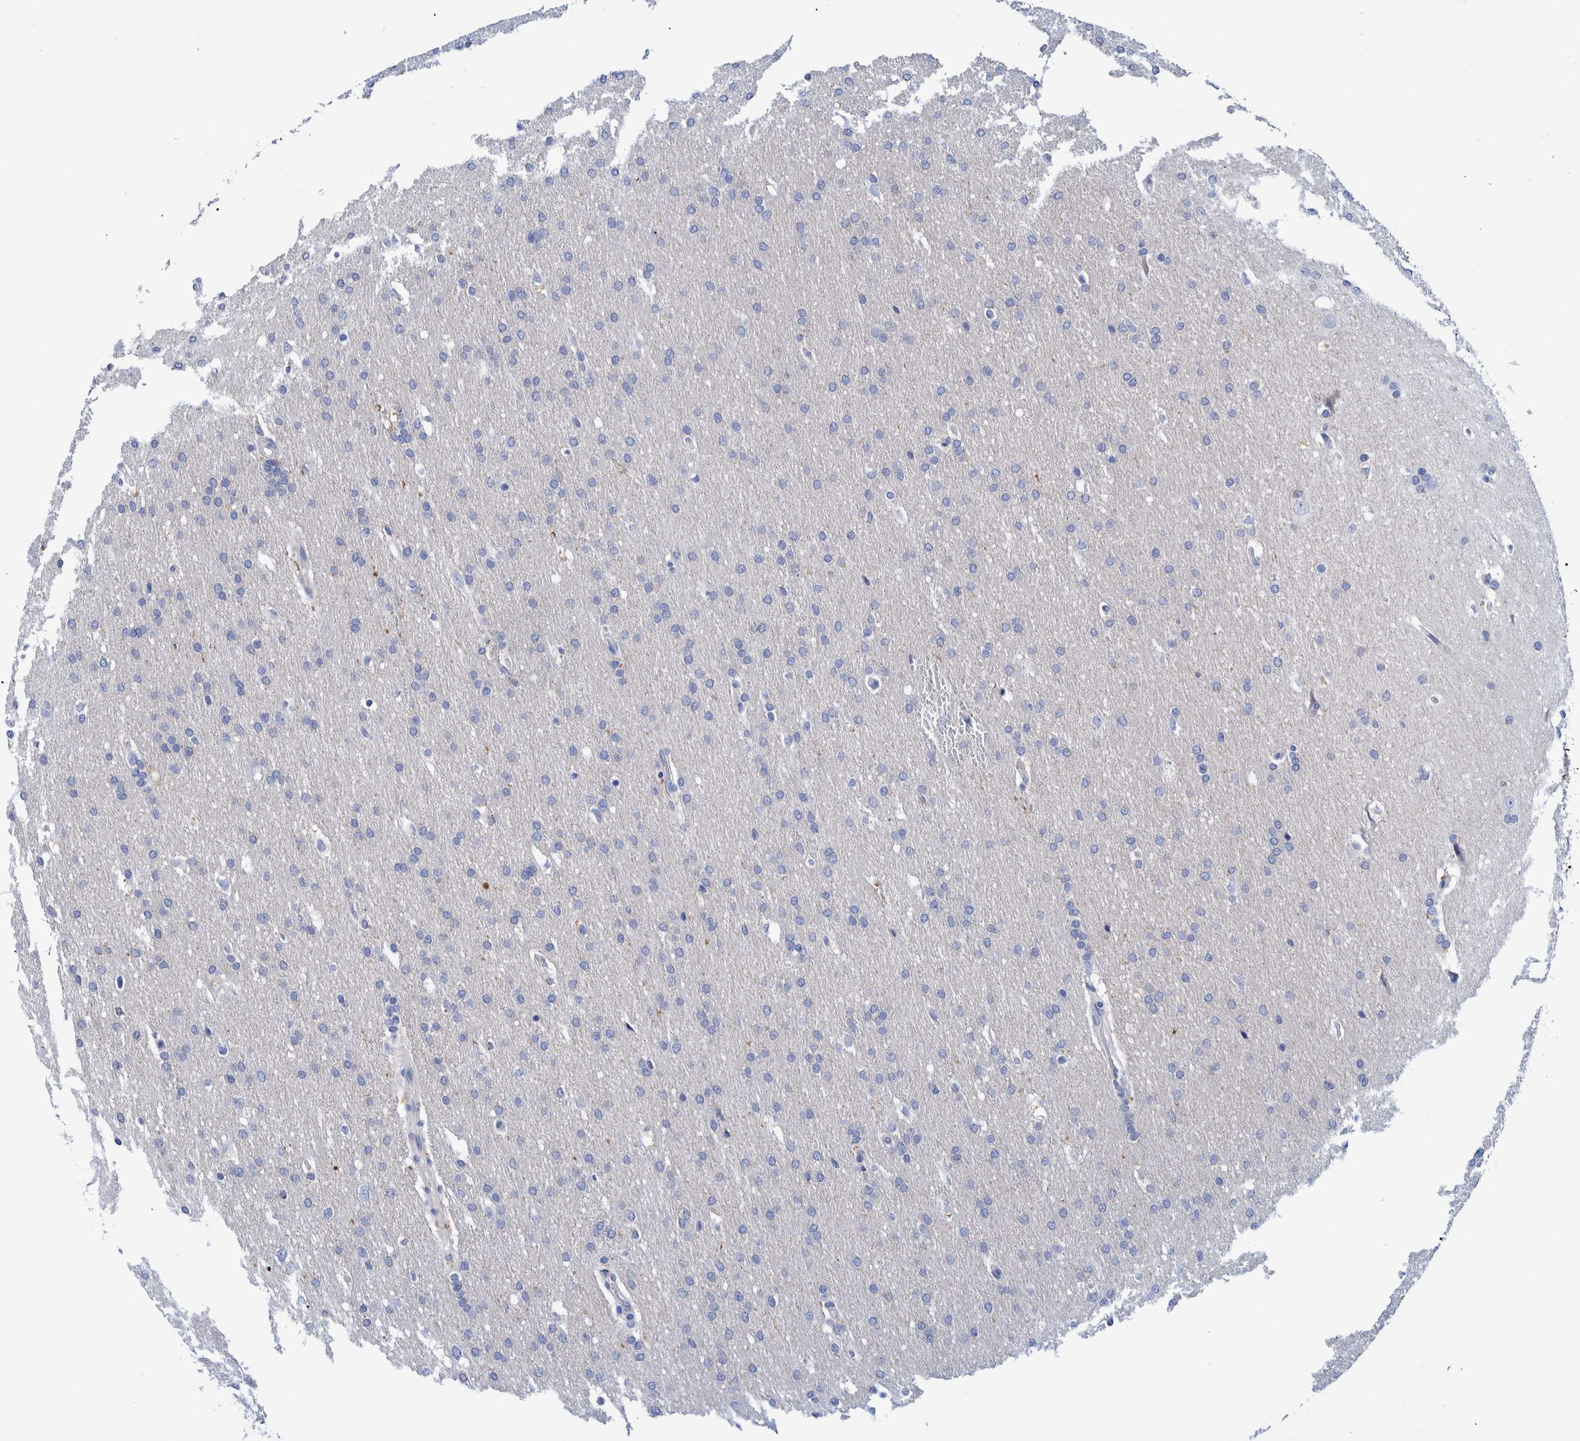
{"staining": {"intensity": "negative", "quantity": "none", "location": "none"}, "tissue": "glioma", "cell_type": "Tumor cells", "image_type": "cancer", "snomed": [{"axis": "morphology", "description": "Glioma, malignant, Low grade"}, {"axis": "topography", "description": "Brain"}], "caption": "An image of glioma stained for a protein reveals no brown staining in tumor cells.", "gene": "MKS1", "patient": {"sex": "female", "age": 37}}